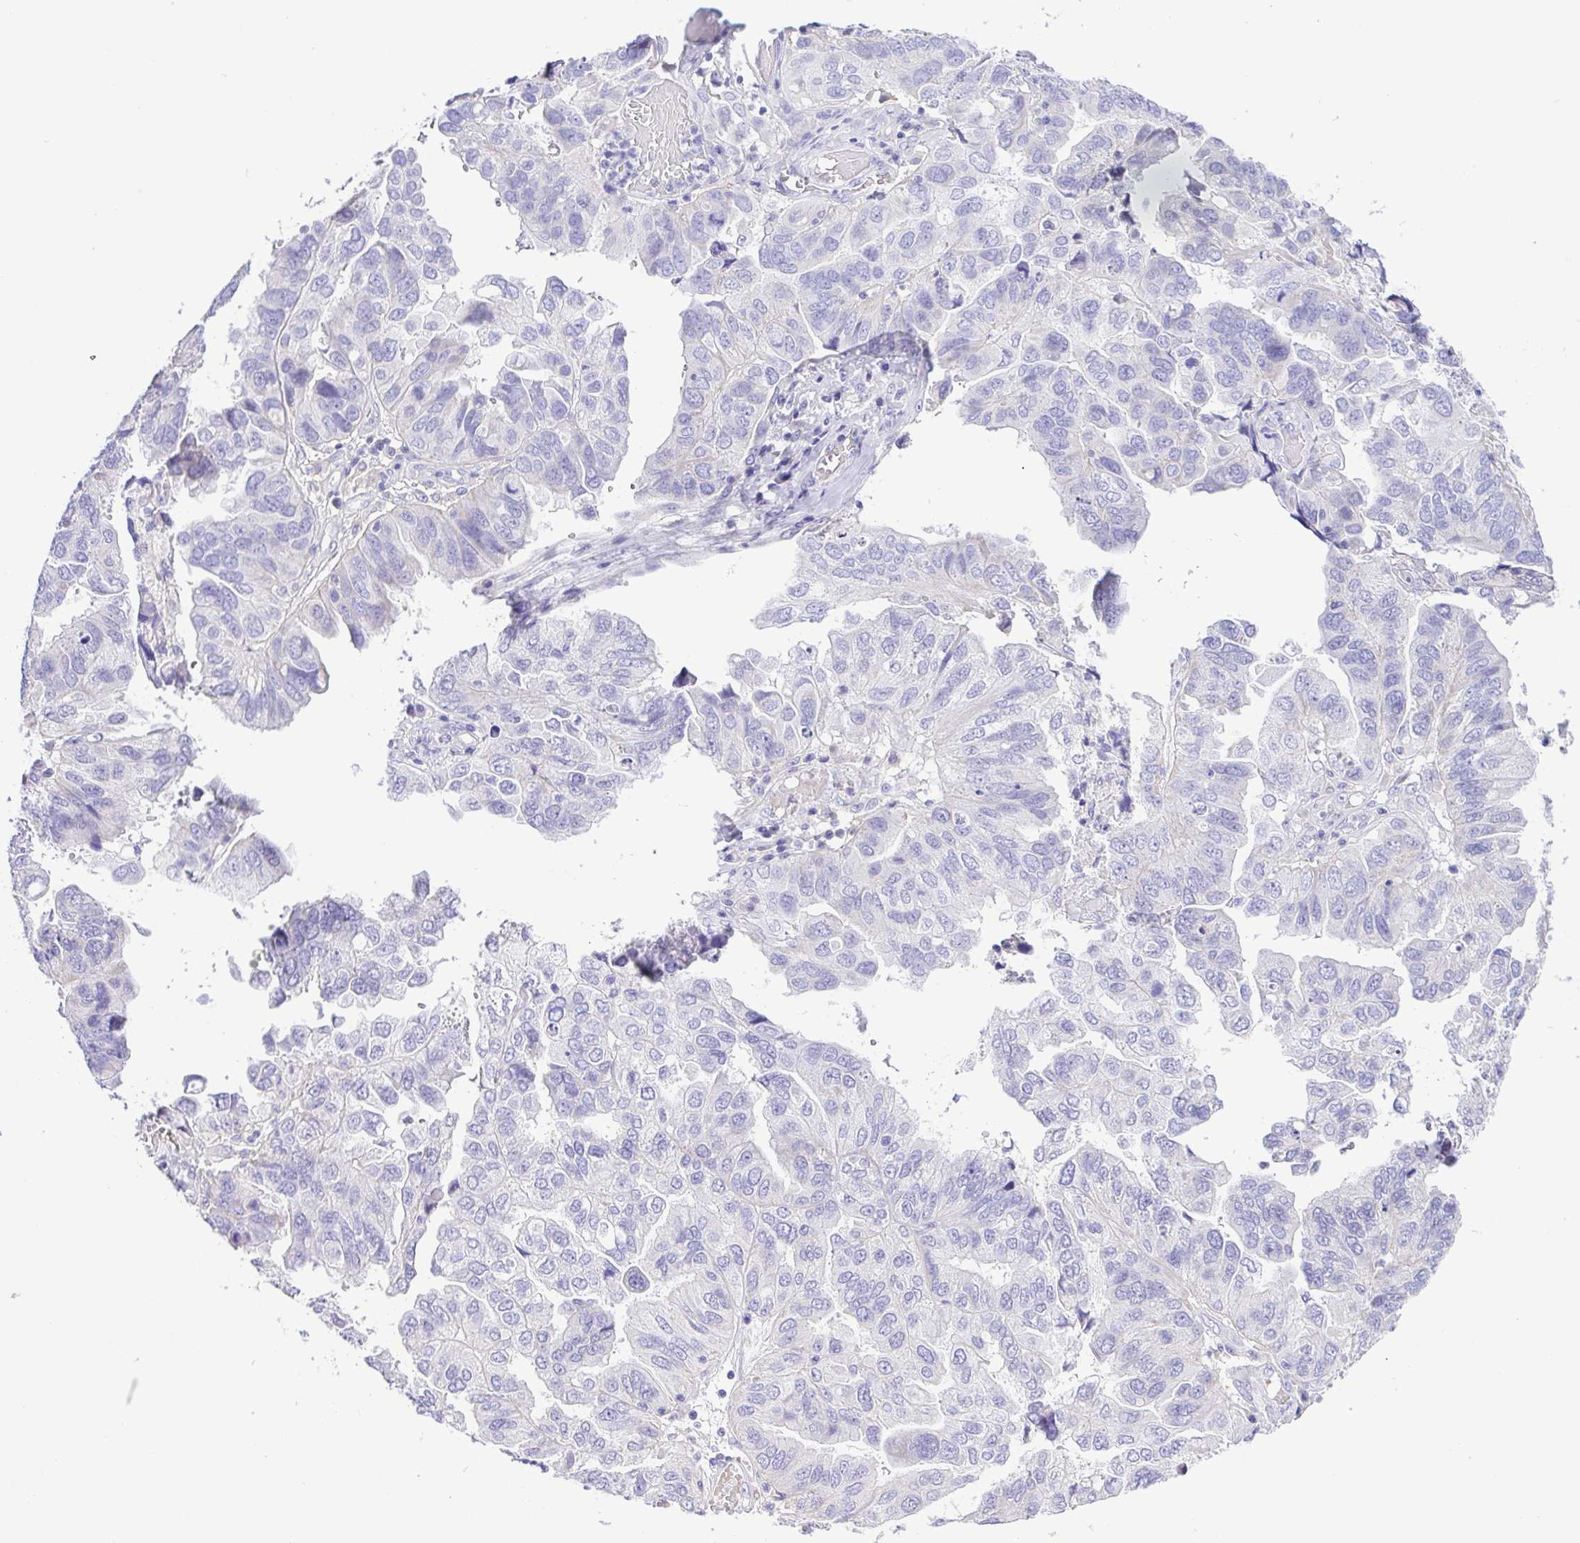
{"staining": {"intensity": "negative", "quantity": "none", "location": "none"}, "tissue": "ovarian cancer", "cell_type": "Tumor cells", "image_type": "cancer", "snomed": [{"axis": "morphology", "description": "Cystadenocarcinoma, serous, NOS"}, {"axis": "topography", "description": "Ovary"}], "caption": "This is a photomicrograph of immunohistochemistry (IHC) staining of serous cystadenocarcinoma (ovarian), which shows no expression in tumor cells.", "gene": "CD72", "patient": {"sex": "female", "age": 79}}